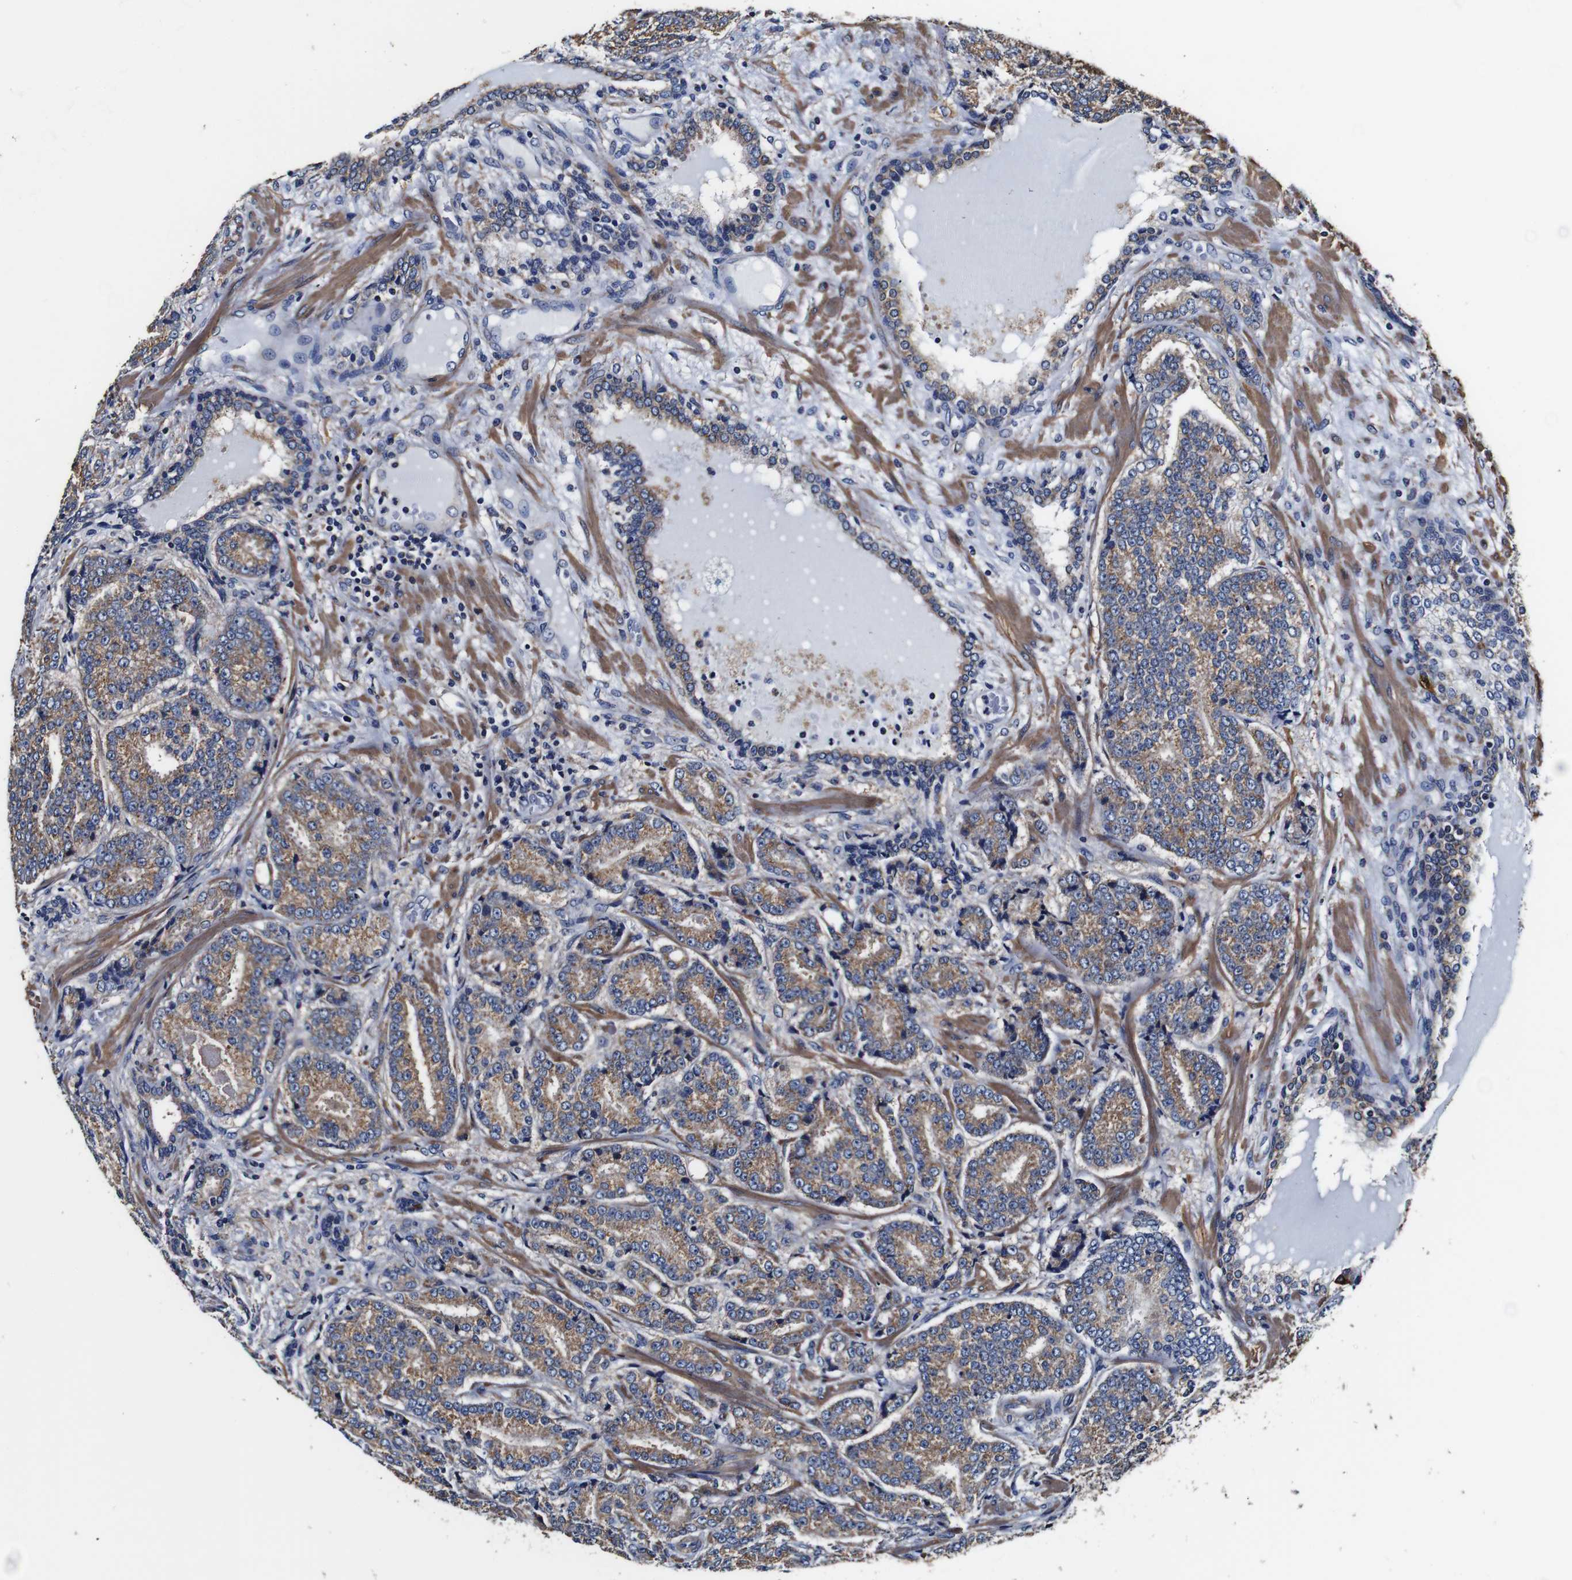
{"staining": {"intensity": "moderate", "quantity": ">75%", "location": "cytoplasmic/membranous"}, "tissue": "prostate cancer", "cell_type": "Tumor cells", "image_type": "cancer", "snomed": [{"axis": "morphology", "description": "Adenocarcinoma, High grade"}, {"axis": "topography", "description": "Prostate"}], "caption": "Prostate adenocarcinoma (high-grade) was stained to show a protein in brown. There is medium levels of moderate cytoplasmic/membranous positivity in about >75% of tumor cells. The staining is performed using DAB (3,3'-diaminobenzidine) brown chromogen to label protein expression. The nuclei are counter-stained blue using hematoxylin.", "gene": "PDCD6IP", "patient": {"sex": "male", "age": 61}}